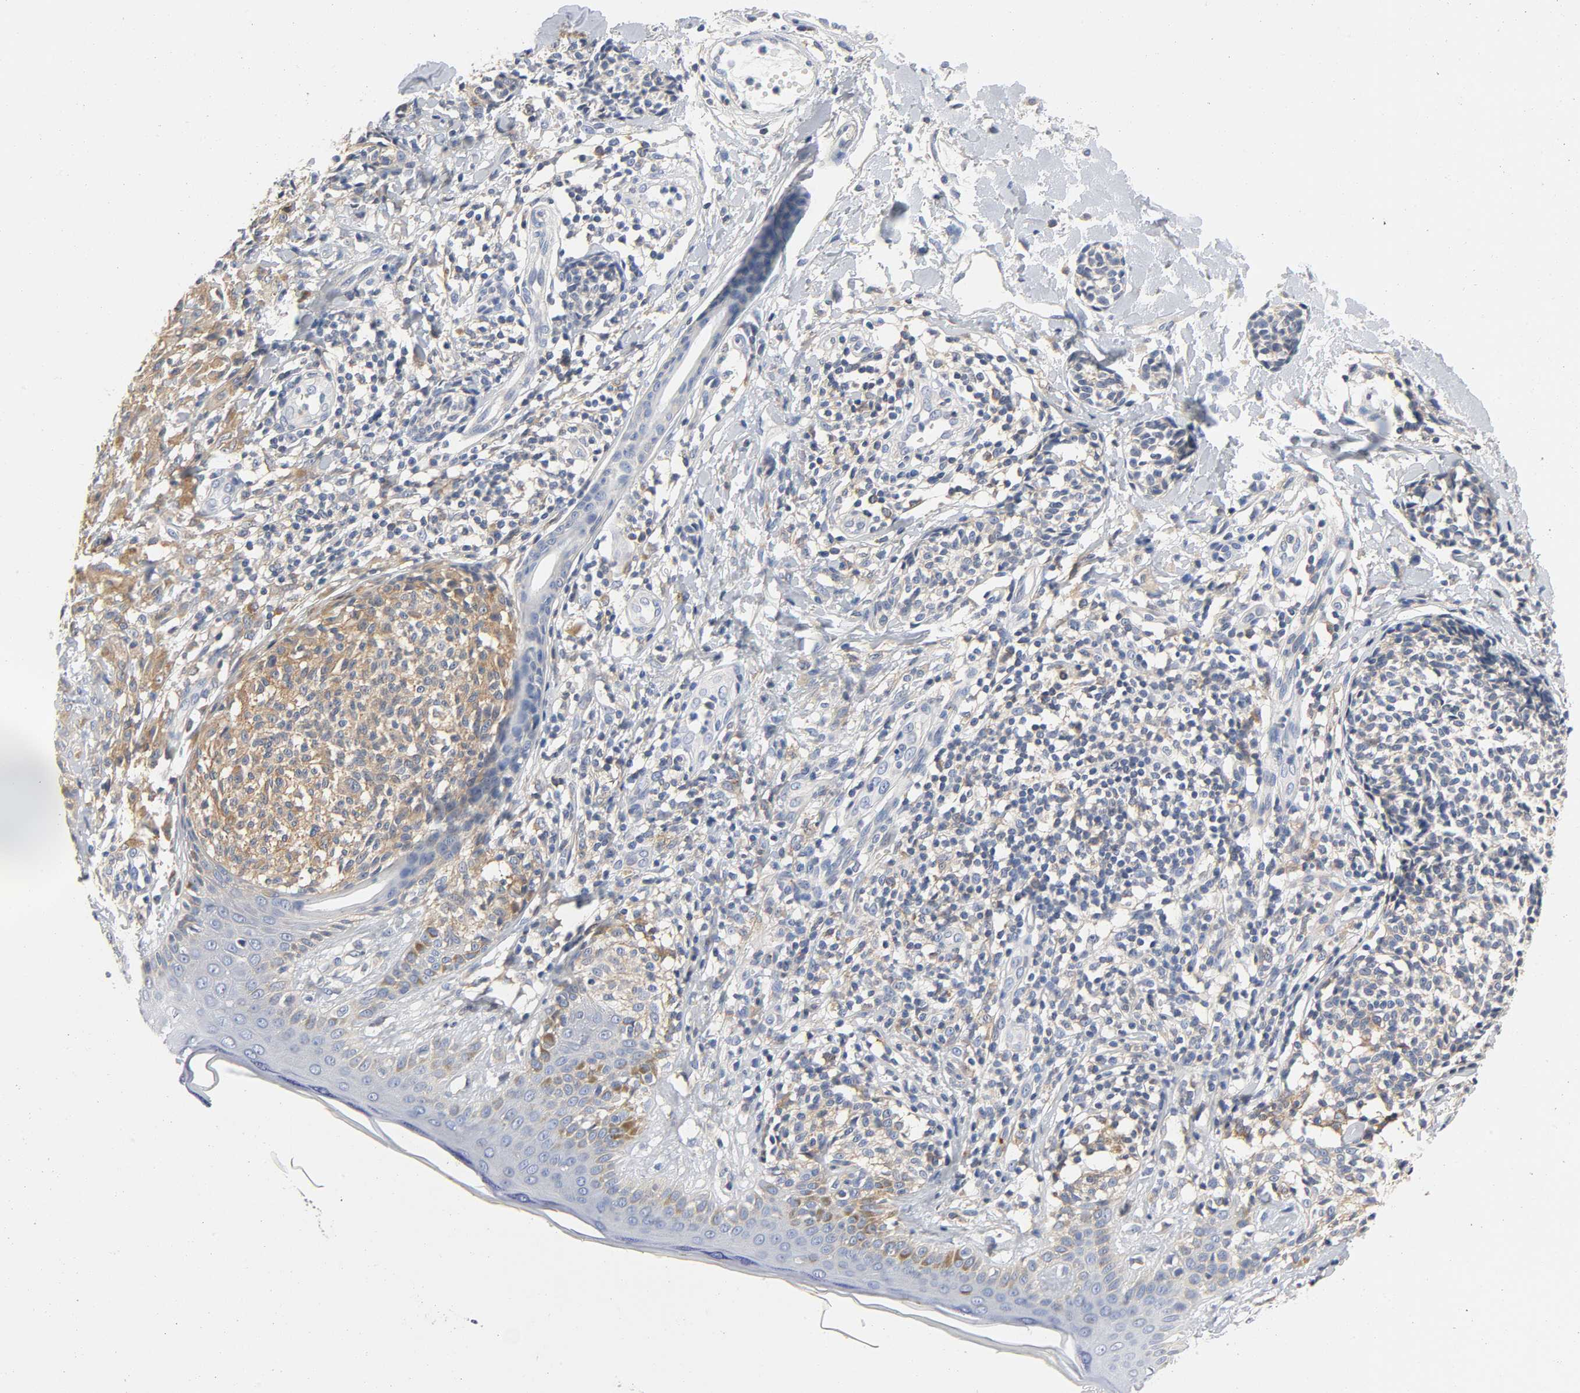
{"staining": {"intensity": "moderate", "quantity": "<25%", "location": "cytoplasmic/membranous"}, "tissue": "melanoma", "cell_type": "Tumor cells", "image_type": "cancer", "snomed": [{"axis": "morphology", "description": "Malignant melanoma, NOS"}, {"axis": "topography", "description": "Skin"}], "caption": "About <25% of tumor cells in malignant melanoma display moderate cytoplasmic/membranous protein positivity as visualized by brown immunohistochemical staining.", "gene": "SRC", "patient": {"sex": "male", "age": 67}}